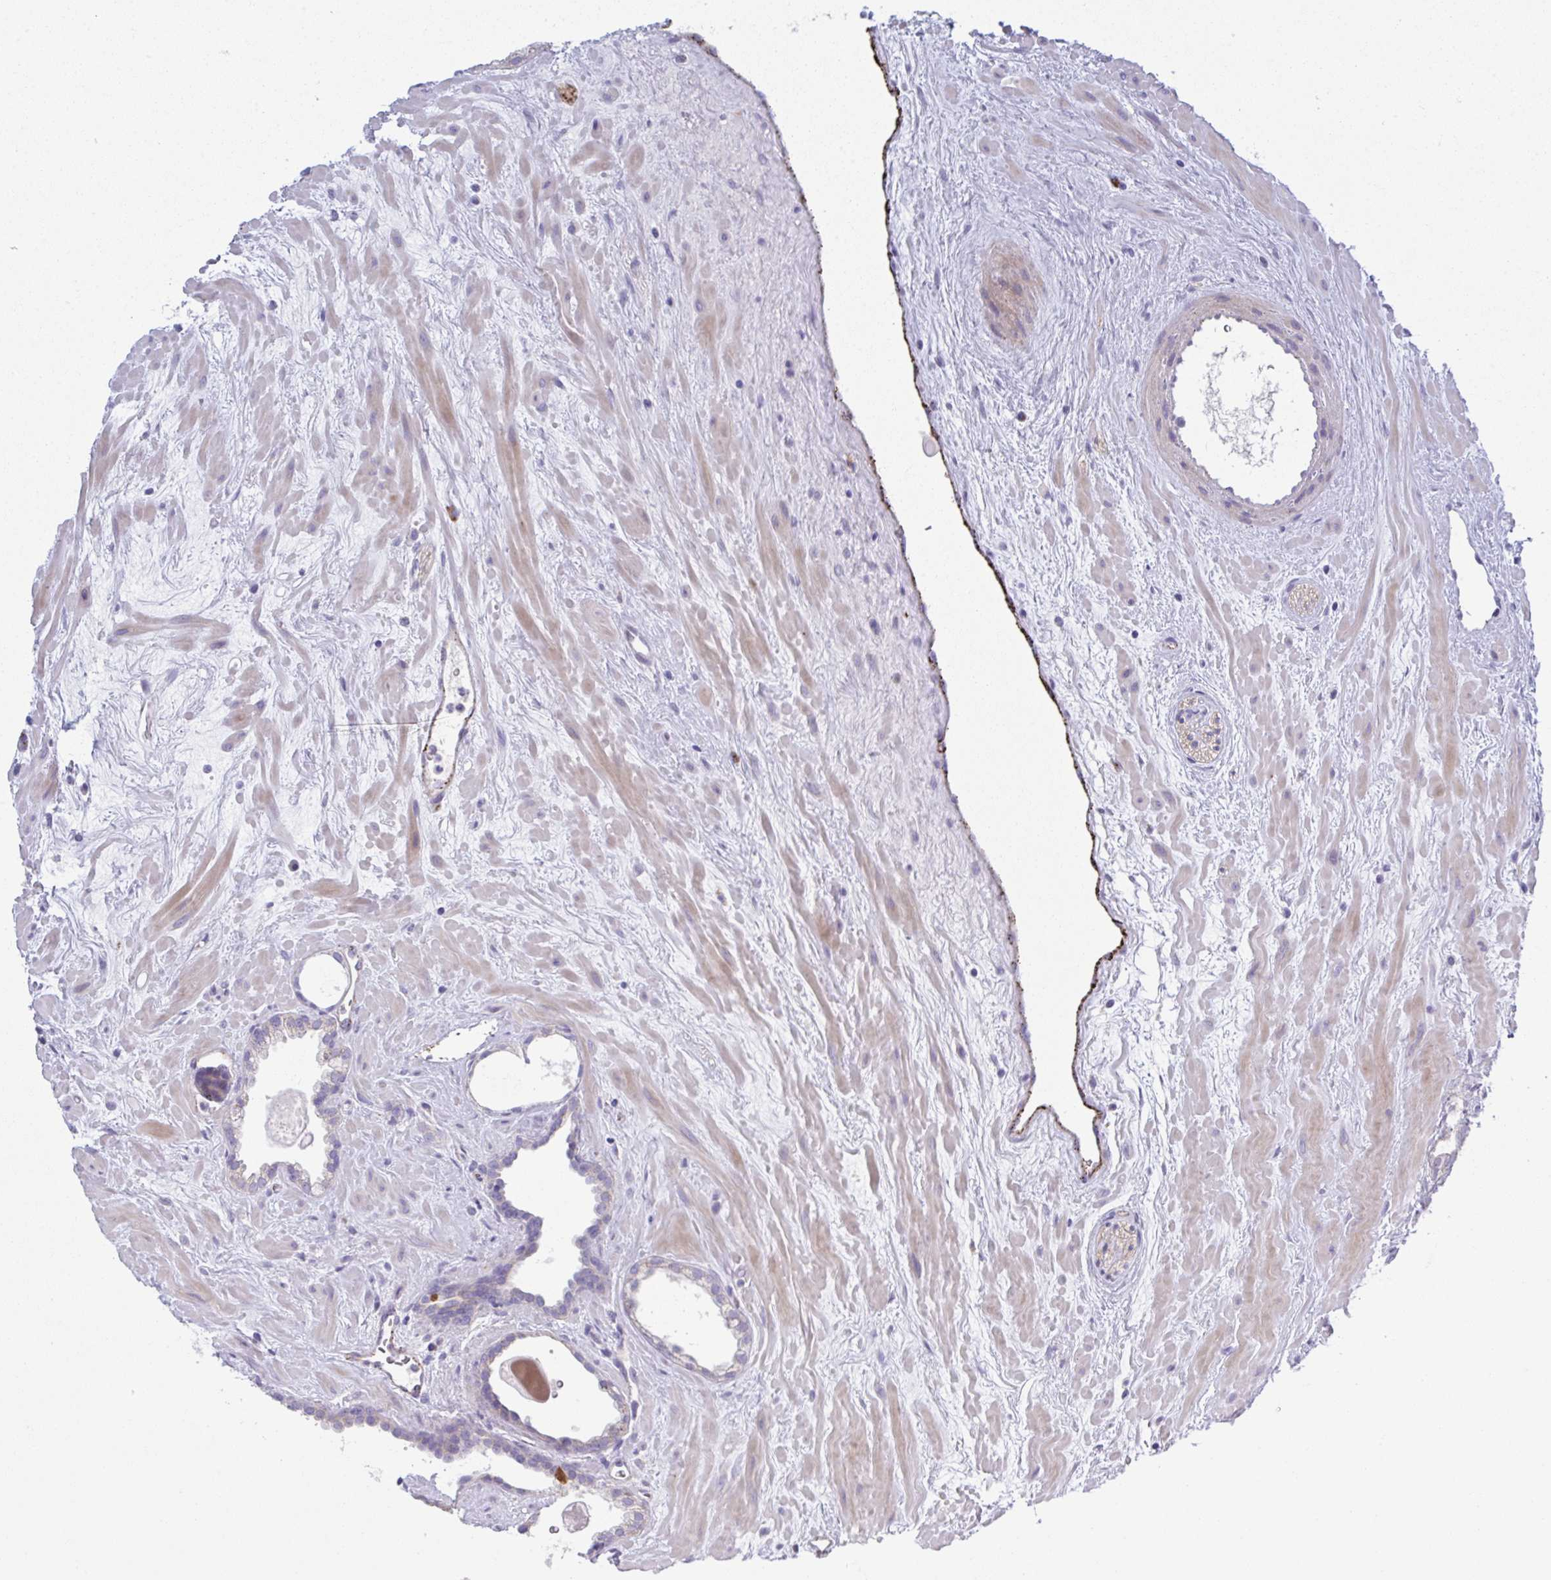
{"staining": {"intensity": "negative", "quantity": "none", "location": "none"}, "tissue": "prostate cancer", "cell_type": "Tumor cells", "image_type": "cancer", "snomed": [{"axis": "morphology", "description": "Adenocarcinoma, Low grade"}, {"axis": "topography", "description": "Prostate"}], "caption": "DAB immunohistochemical staining of human prostate cancer (adenocarcinoma (low-grade)) exhibits no significant expression in tumor cells. (Stains: DAB immunohistochemistry (IHC) with hematoxylin counter stain, Microscopy: brightfield microscopy at high magnification).", "gene": "TOR1AIP2", "patient": {"sex": "male", "age": 62}}